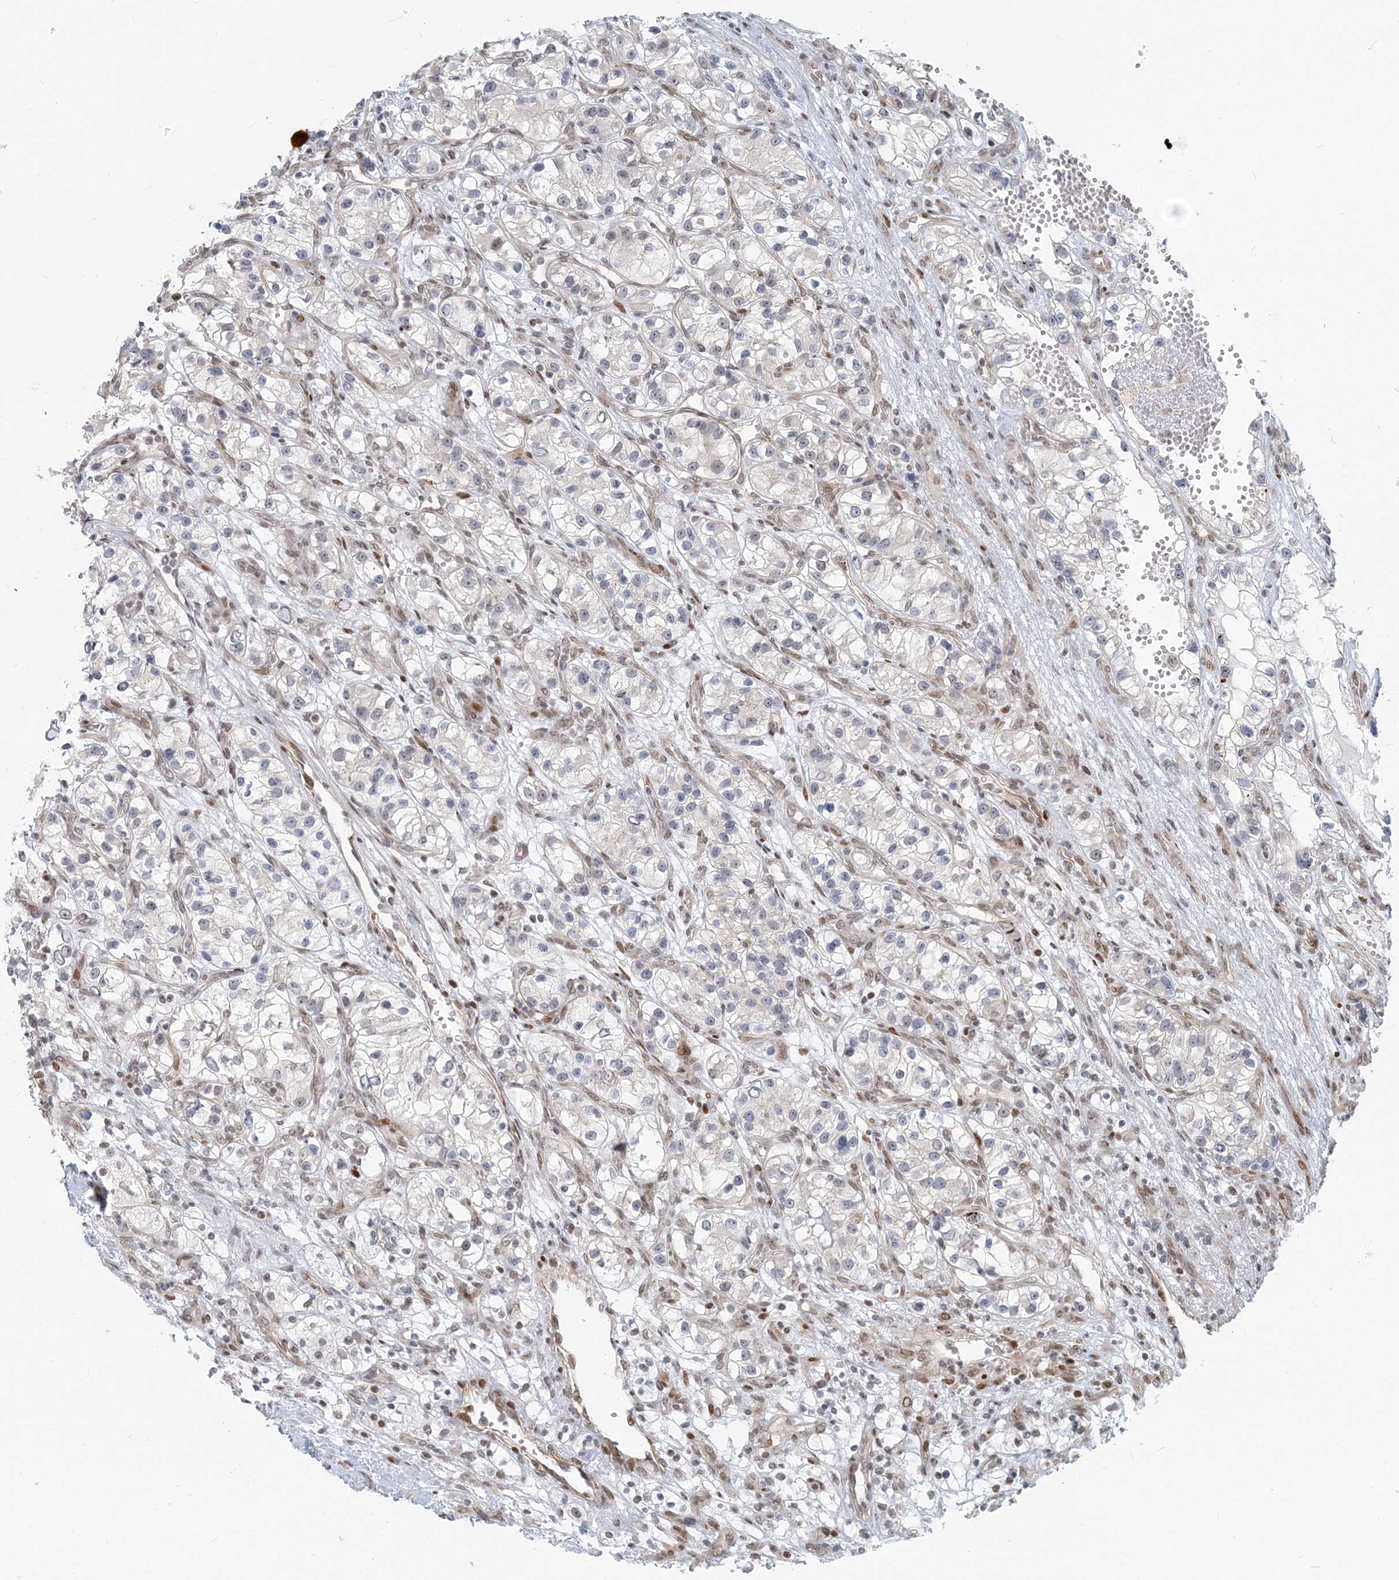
{"staining": {"intensity": "negative", "quantity": "none", "location": "none"}, "tissue": "renal cancer", "cell_type": "Tumor cells", "image_type": "cancer", "snomed": [{"axis": "morphology", "description": "Adenocarcinoma, NOS"}, {"axis": "topography", "description": "Kidney"}], "caption": "Tumor cells show no significant expression in renal cancer (adenocarcinoma).", "gene": "BAZ1B", "patient": {"sex": "female", "age": 57}}